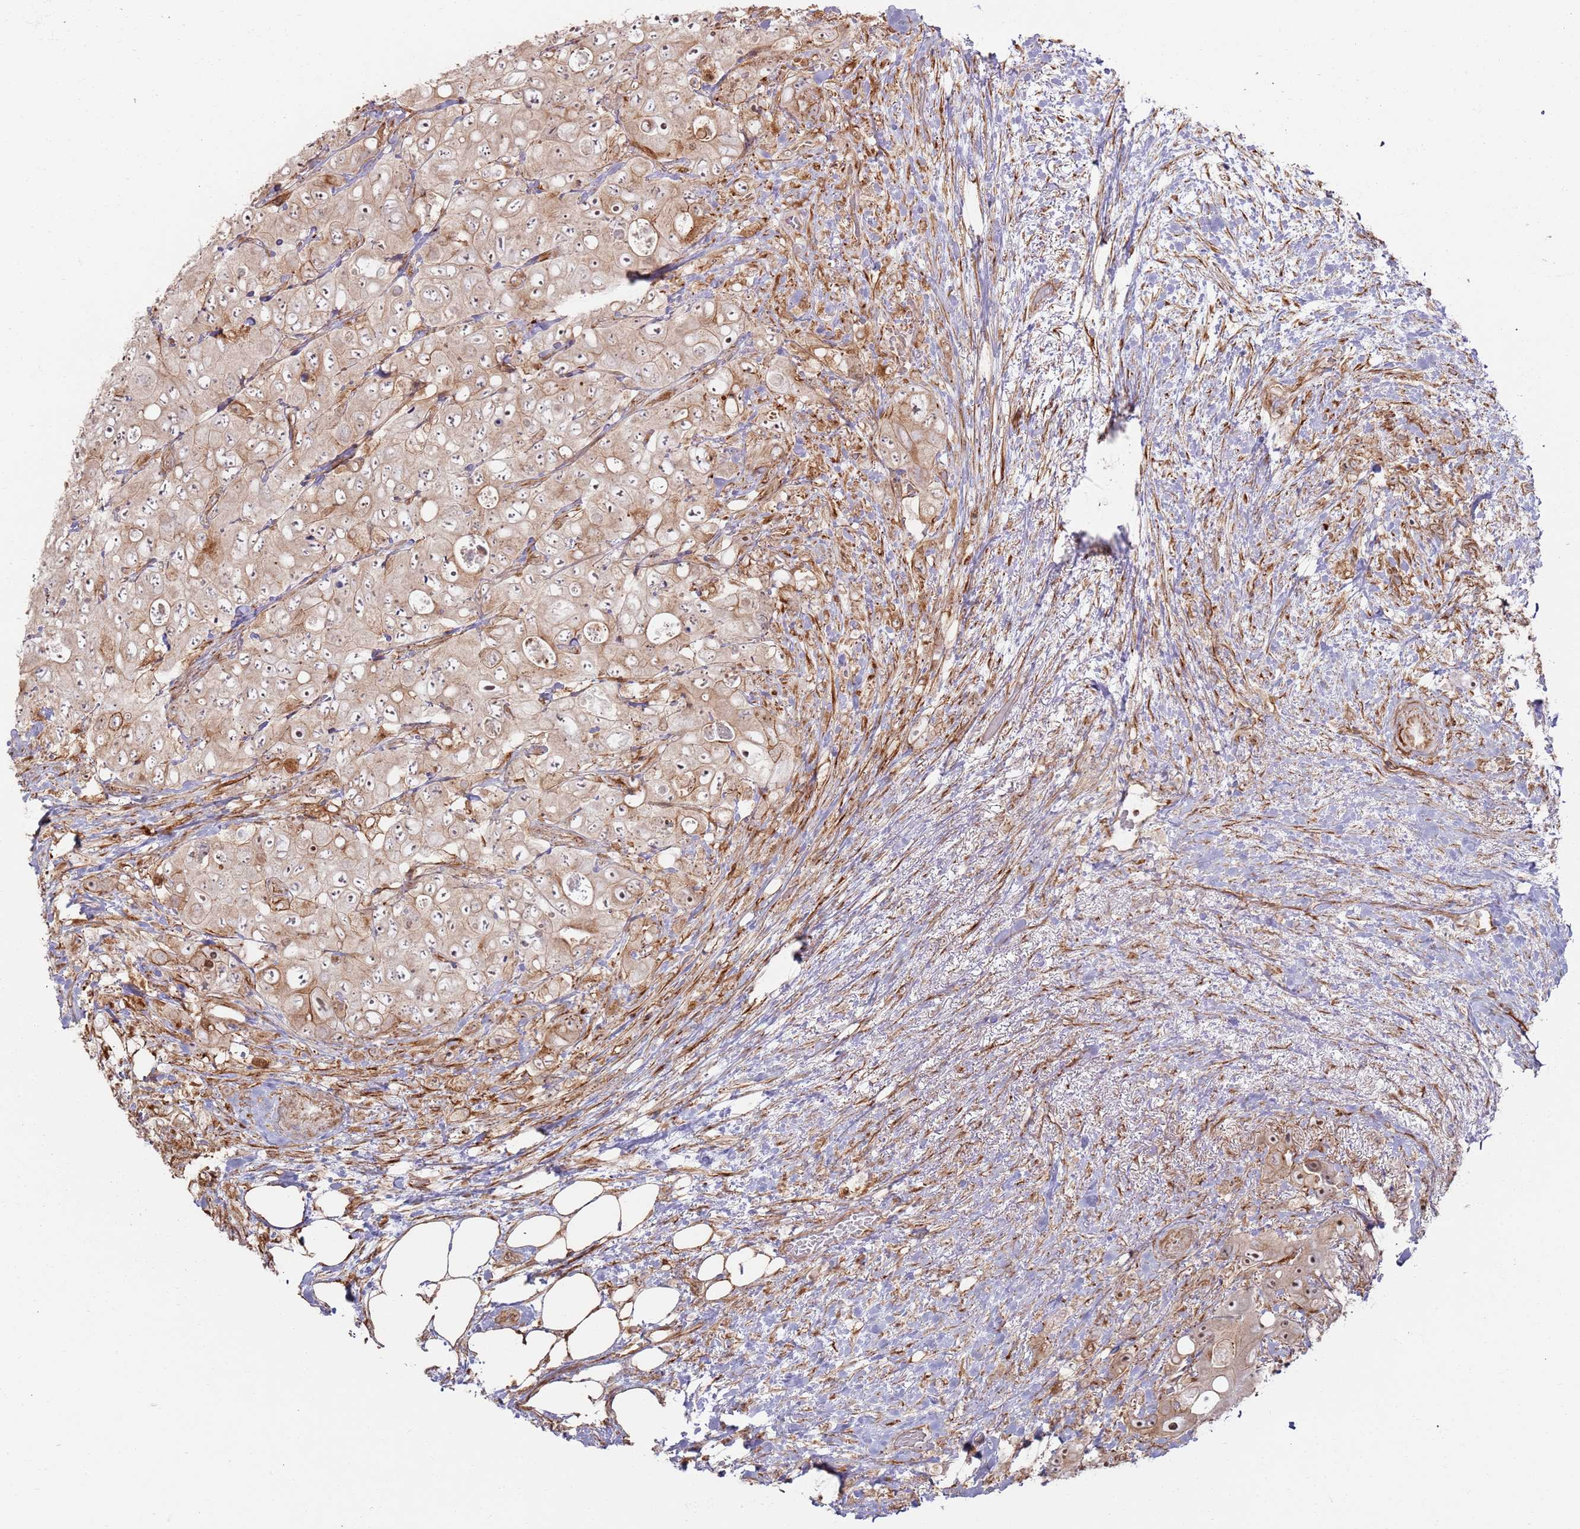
{"staining": {"intensity": "moderate", "quantity": "25%-75%", "location": "cytoplasmic/membranous,nuclear"}, "tissue": "colorectal cancer", "cell_type": "Tumor cells", "image_type": "cancer", "snomed": [{"axis": "morphology", "description": "Adenocarcinoma, NOS"}, {"axis": "topography", "description": "Colon"}], "caption": "A medium amount of moderate cytoplasmic/membranous and nuclear staining is seen in about 25%-75% of tumor cells in colorectal cancer (adenocarcinoma) tissue.", "gene": "PHF21A", "patient": {"sex": "female", "age": 46}}